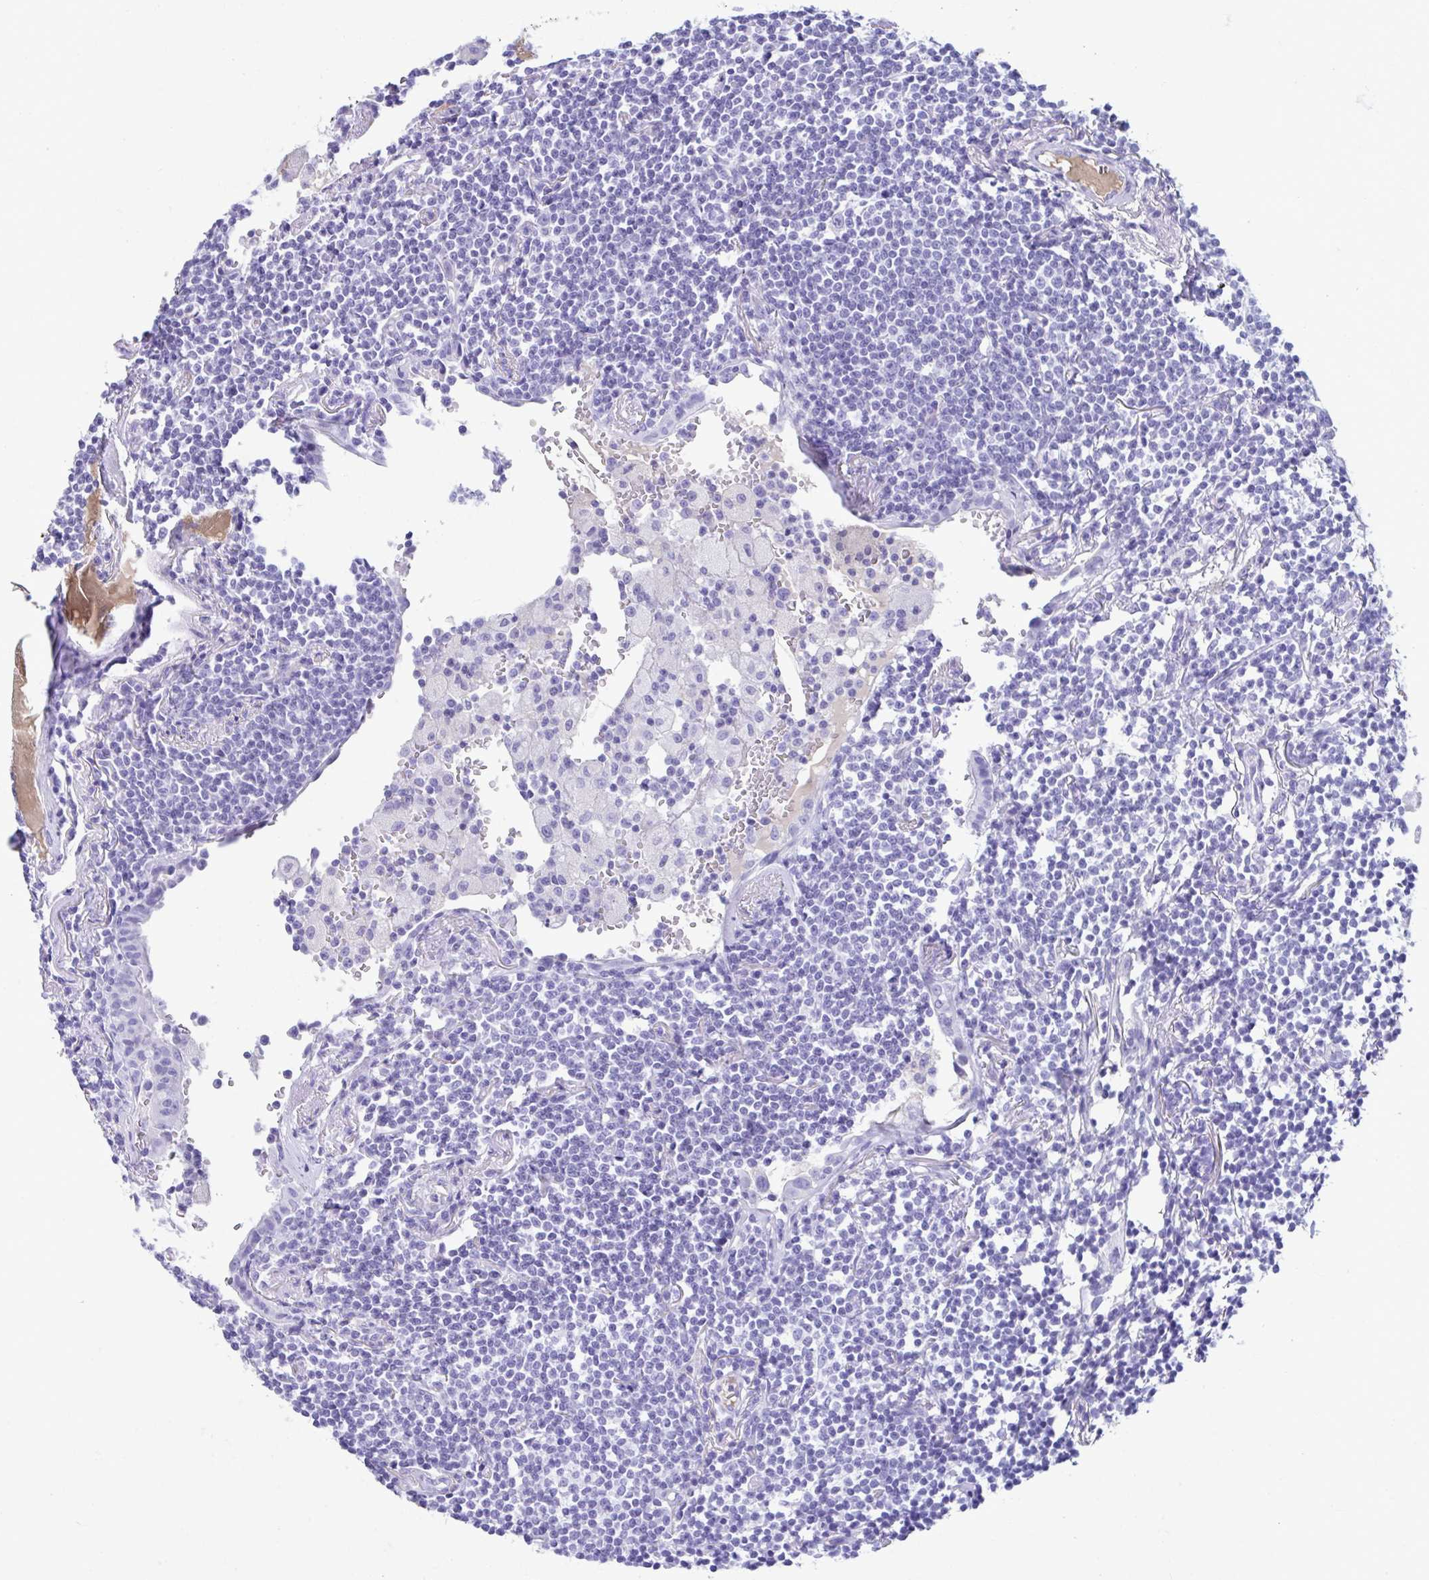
{"staining": {"intensity": "negative", "quantity": "none", "location": "none"}, "tissue": "lymphoma", "cell_type": "Tumor cells", "image_type": "cancer", "snomed": [{"axis": "morphology", "description": "Malignant lymphoma, non-Hodgkin's type, Low grade"}, {"axis": "topography", "description": "Lung"}], "caption": "This is a histopathology image of IHC staining of low-grade malignant lymphoma, non-Hodgkin's type, which shows no expression in tumor cells.", "gene": "SMIM9", "patient": {"sex": "female", "age": 71}}